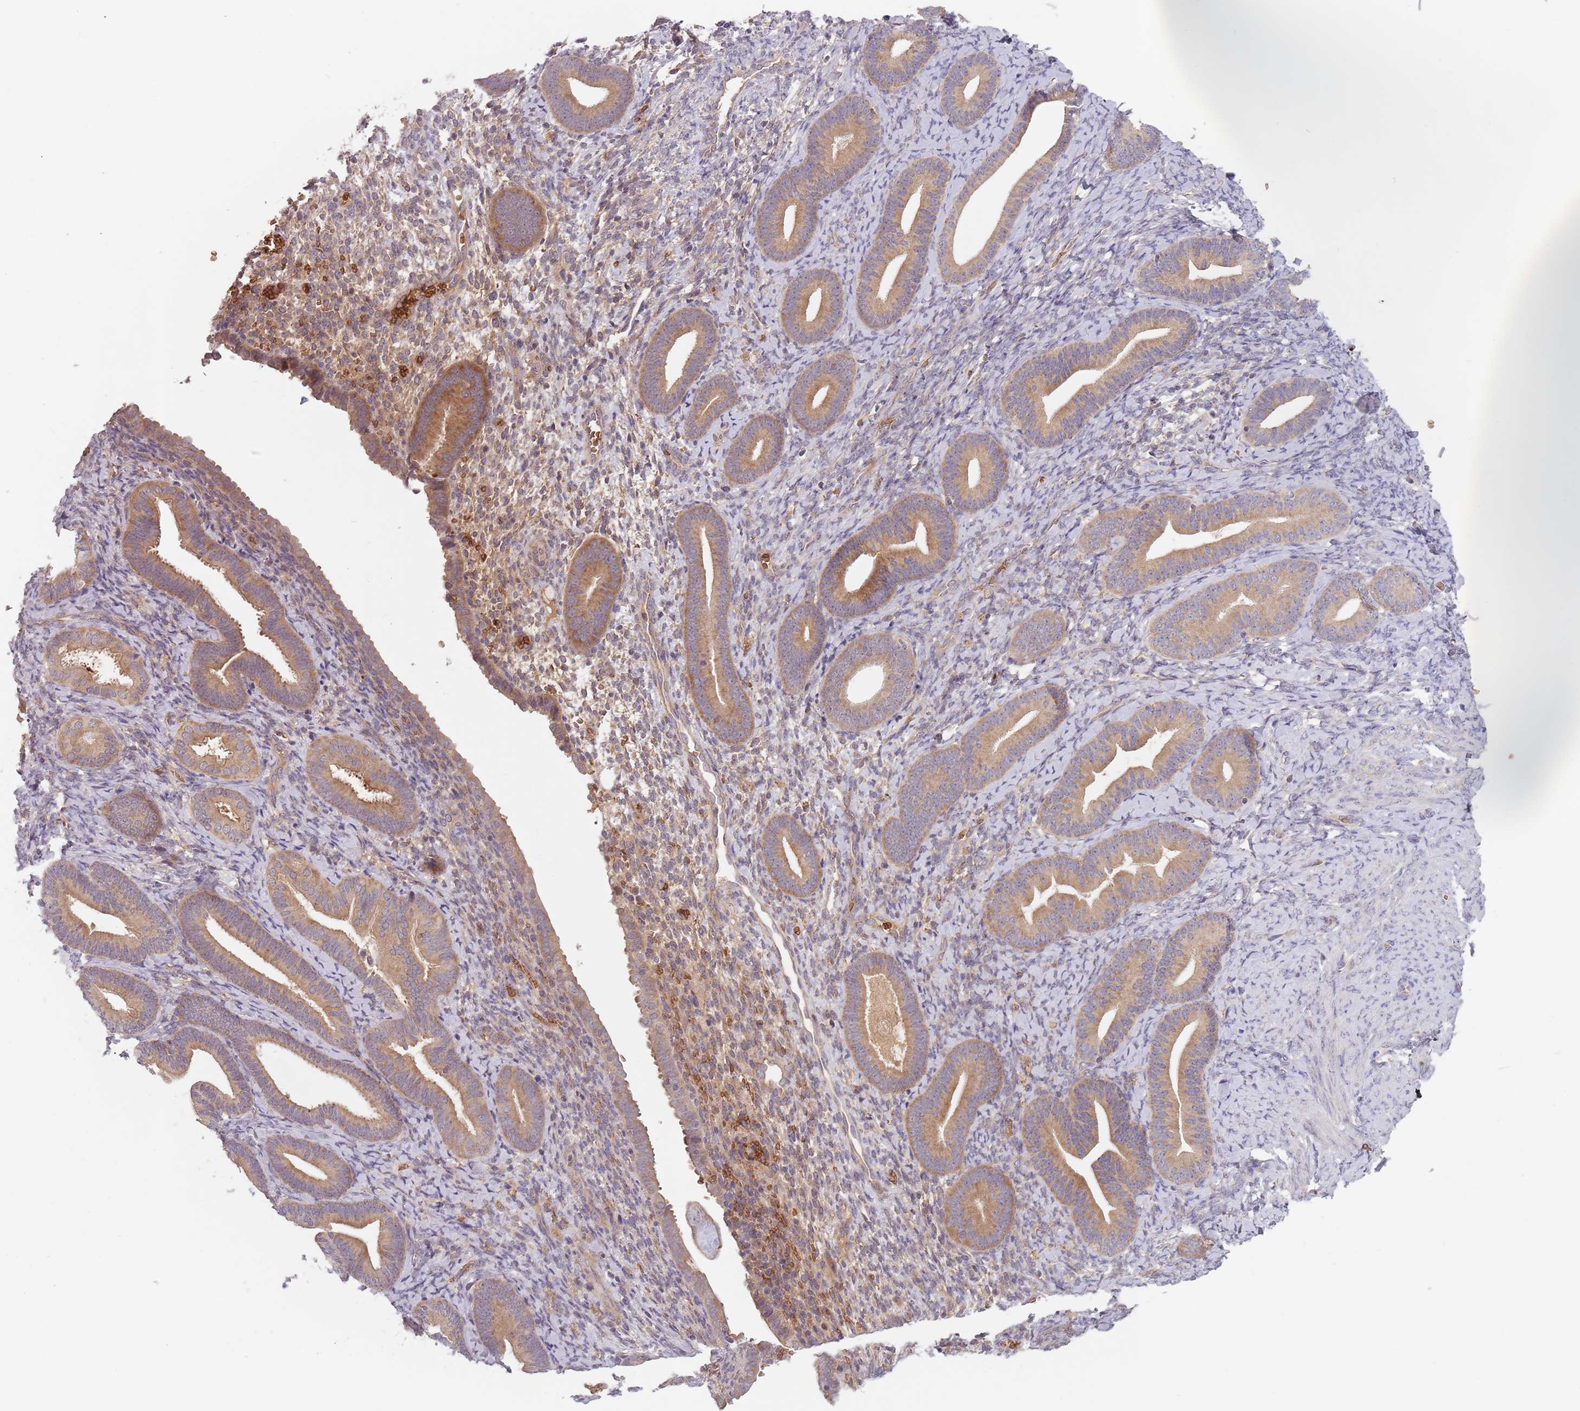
{"staining": {"intensity": "weak", "quantity": "<25%", "location": "cytoplasmic/membranous"}, "tissue": "endometrium", "cell_type": "Cells in endometrial stroma", "image_type": "normal", "snomed": [{"axis": "morphology", "description": "Normal tissue, NOS"}, {"axis": "topography", "description": "Endometrium"}], "caption": "Photomicrograph shows no protein expression in cells in endometrial stroma of normal endometrium.", "gene": "ASB13", "patient": {"sex": "female", "age": 65}}